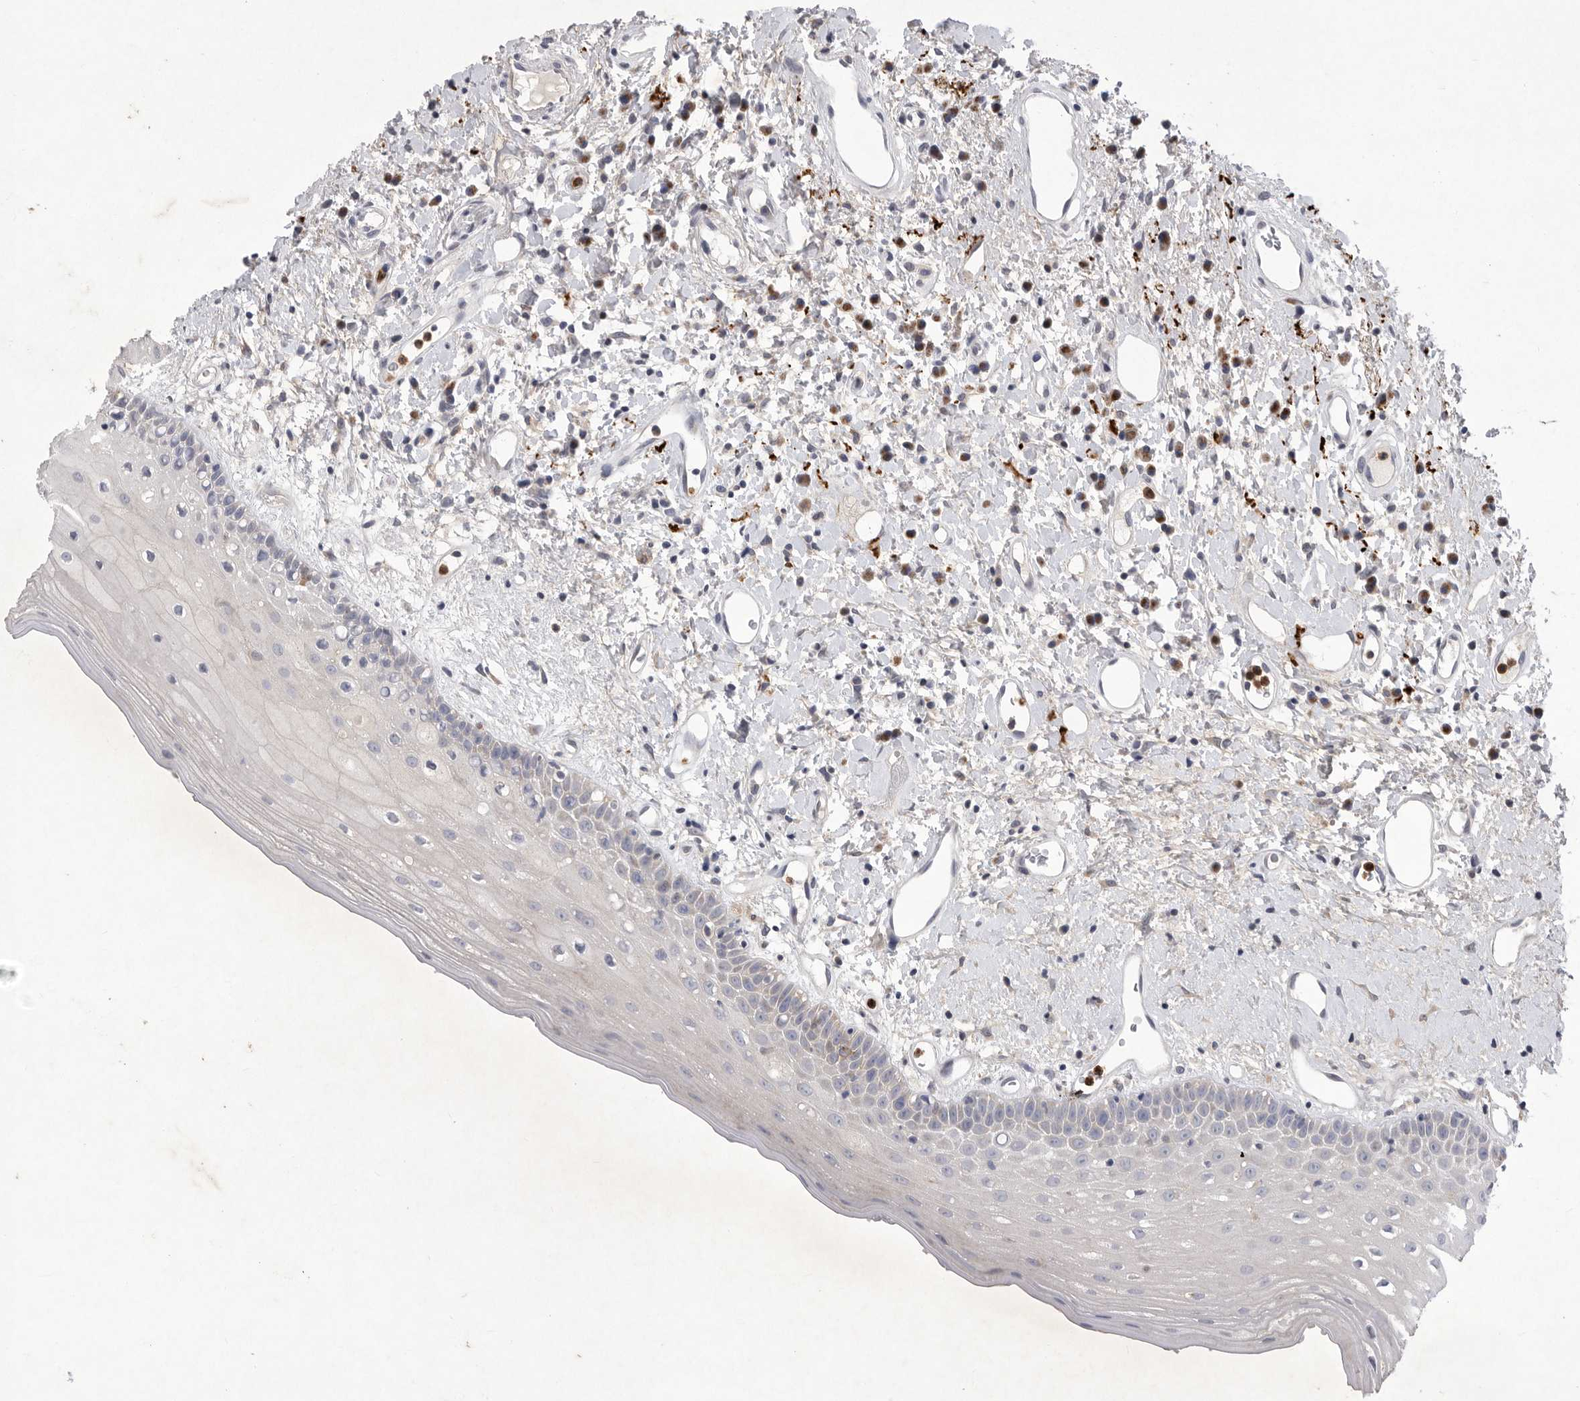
{"staining": {"intensity": "negative", "quantity": "none", "location": "none"}, "tissue": "oral mucosa", "cell_type": "Squamous epithelial cells", "image_type": "normal", "snomed": [{"axis": "morphology", "description": "Normal tissue, NOS"}, {"axis": "topography", "description": "Oral tissue"}], "caption": "Immunohistochemical staining of normal human oral mucosa demonstrates no significant staining in squamous epithelial cells.", "gene": "SIGLEC10", "patient": {"sex": "female", "age": 76}}